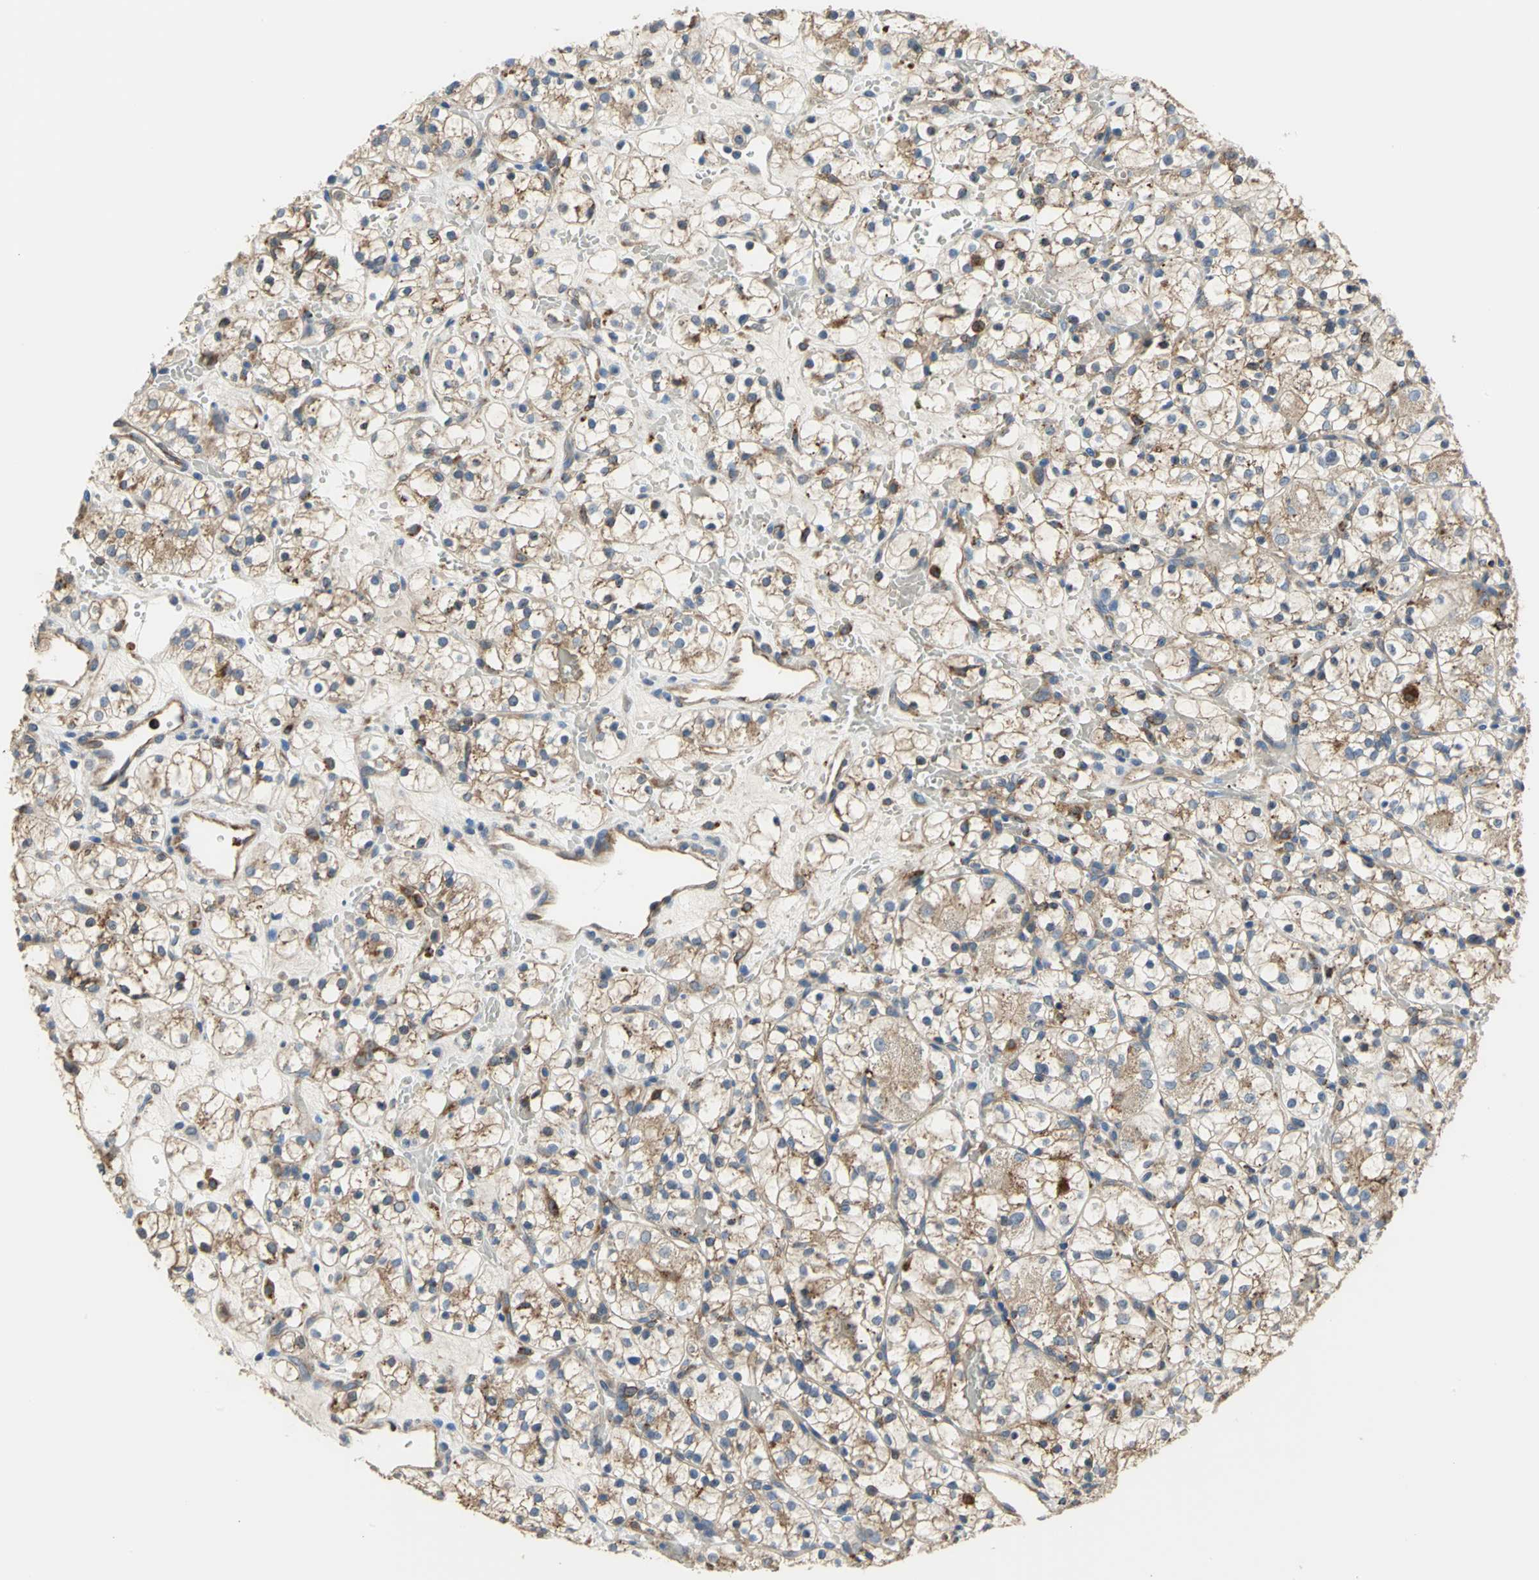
{"staining": {"intensity": "weak", "quantity": "25%-75%", "location": "cytoplasmic/membranous,nuclear"}, "tissue": "renal cancer", "cell_type": "Tumor cells", "image_type": "cancer", "snomed": [{"axis": "morphology", "description": "Adenocarcinoma, NOS"}, {"axis": "topography", "description": "Kidney"}], "caption": "Renal cancer stained with DAB (3,3'-diaminobenzidine) IHC demonstrates low levels of weak cytoplasmic/membranous and nuclear expression in about 25%-75% of tumor cells. The staining was performed using DAB (3,3'-diaminobenzidine), with brown indicating positive protein expression. Nuclei are stained blue with hematoxylin.", "gene": "DIAPH2", "patient": {"sex": "female", "age": 60}}